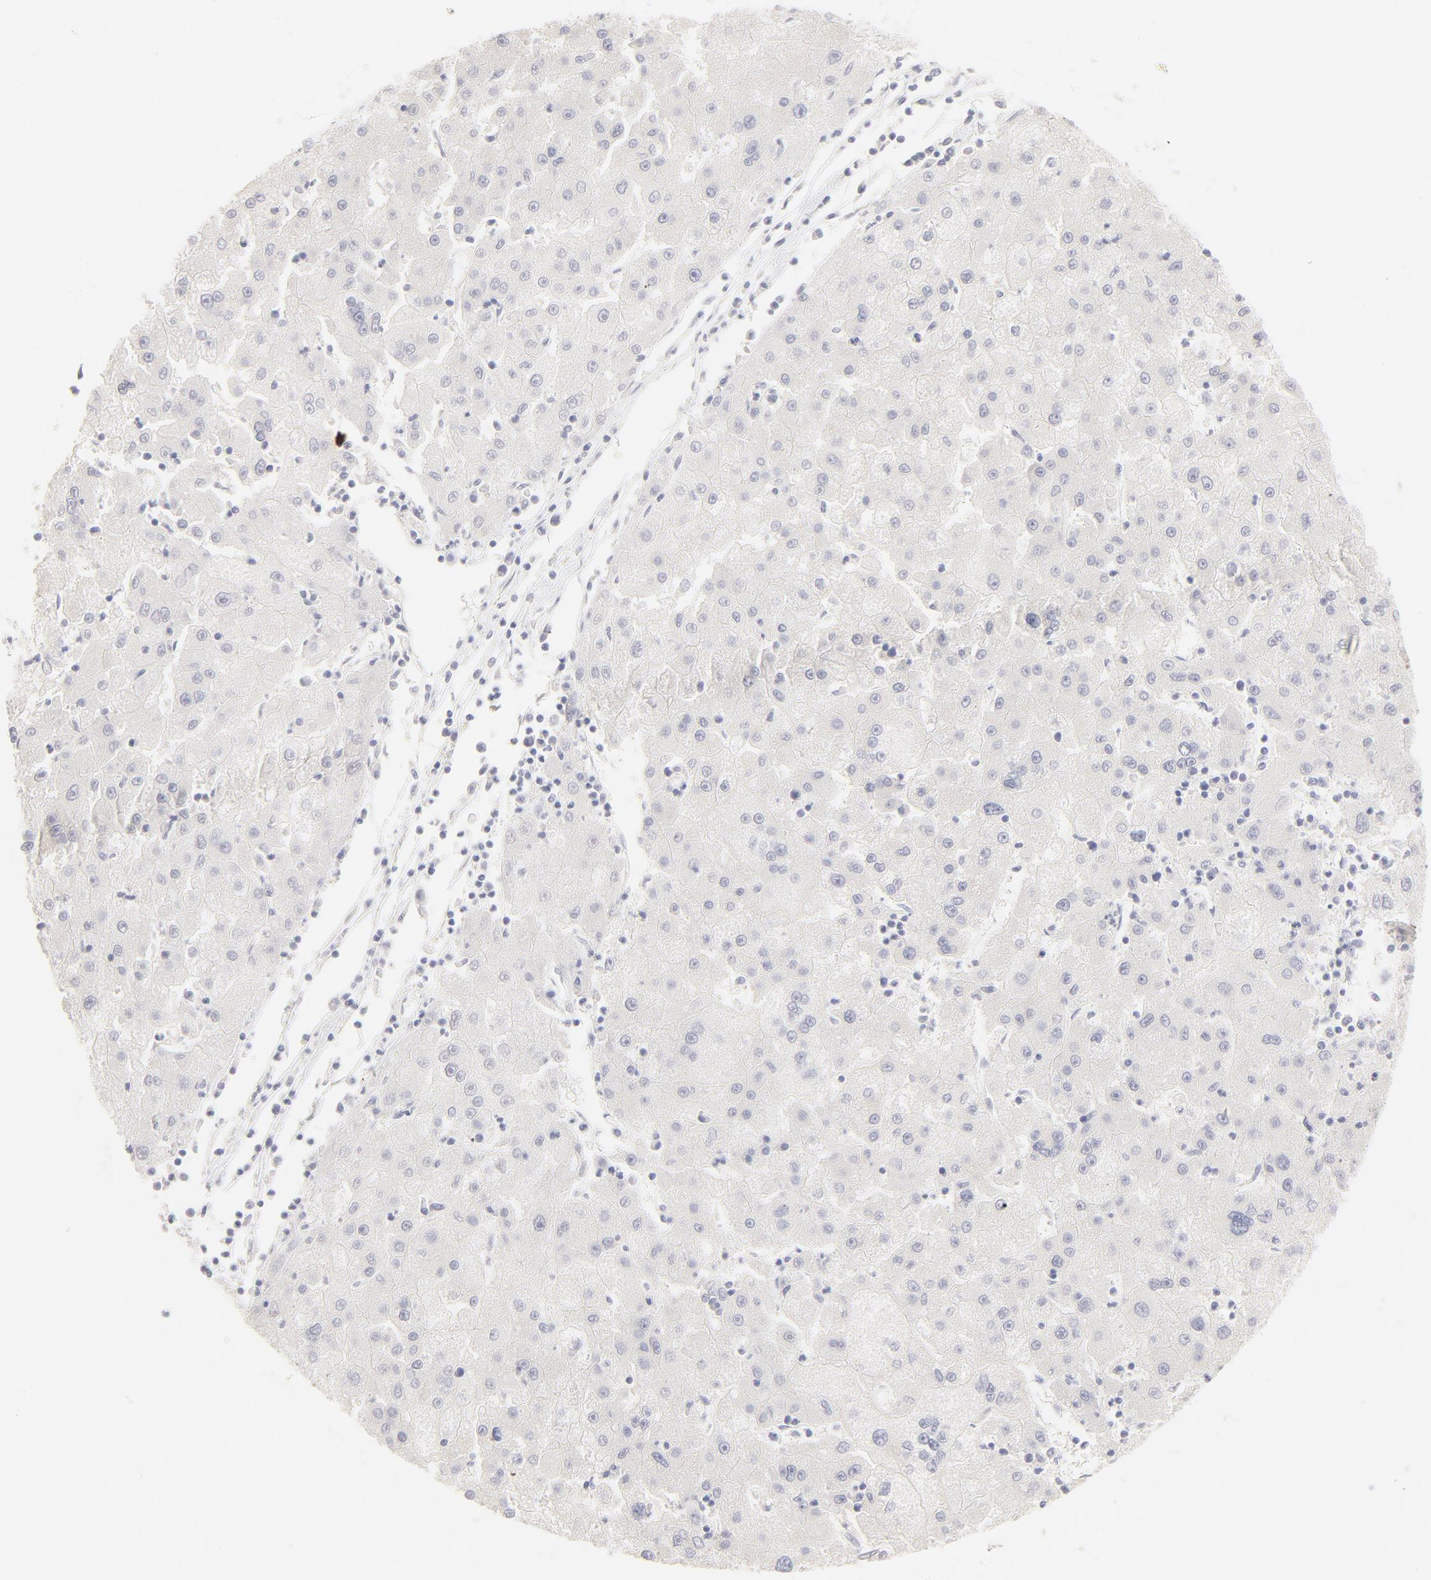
{"staining": {"intensity": "negative", "quantity": "none", "location": "none"}, "tissue": "liver cancer", "cell_type": "Tumor cells", "image_type": "cancer", "snomed": [{"axis": "morphology", "description": "Carcinoma, Hepatocellular, NOS"}, {"axis": "topography", "description": "Liver"}], "caption": "IHC of liver cancer demonstrates no positivity in tumor cells.", "gene": "ELF3", "patient": {"sex": "male", "age": 72}}